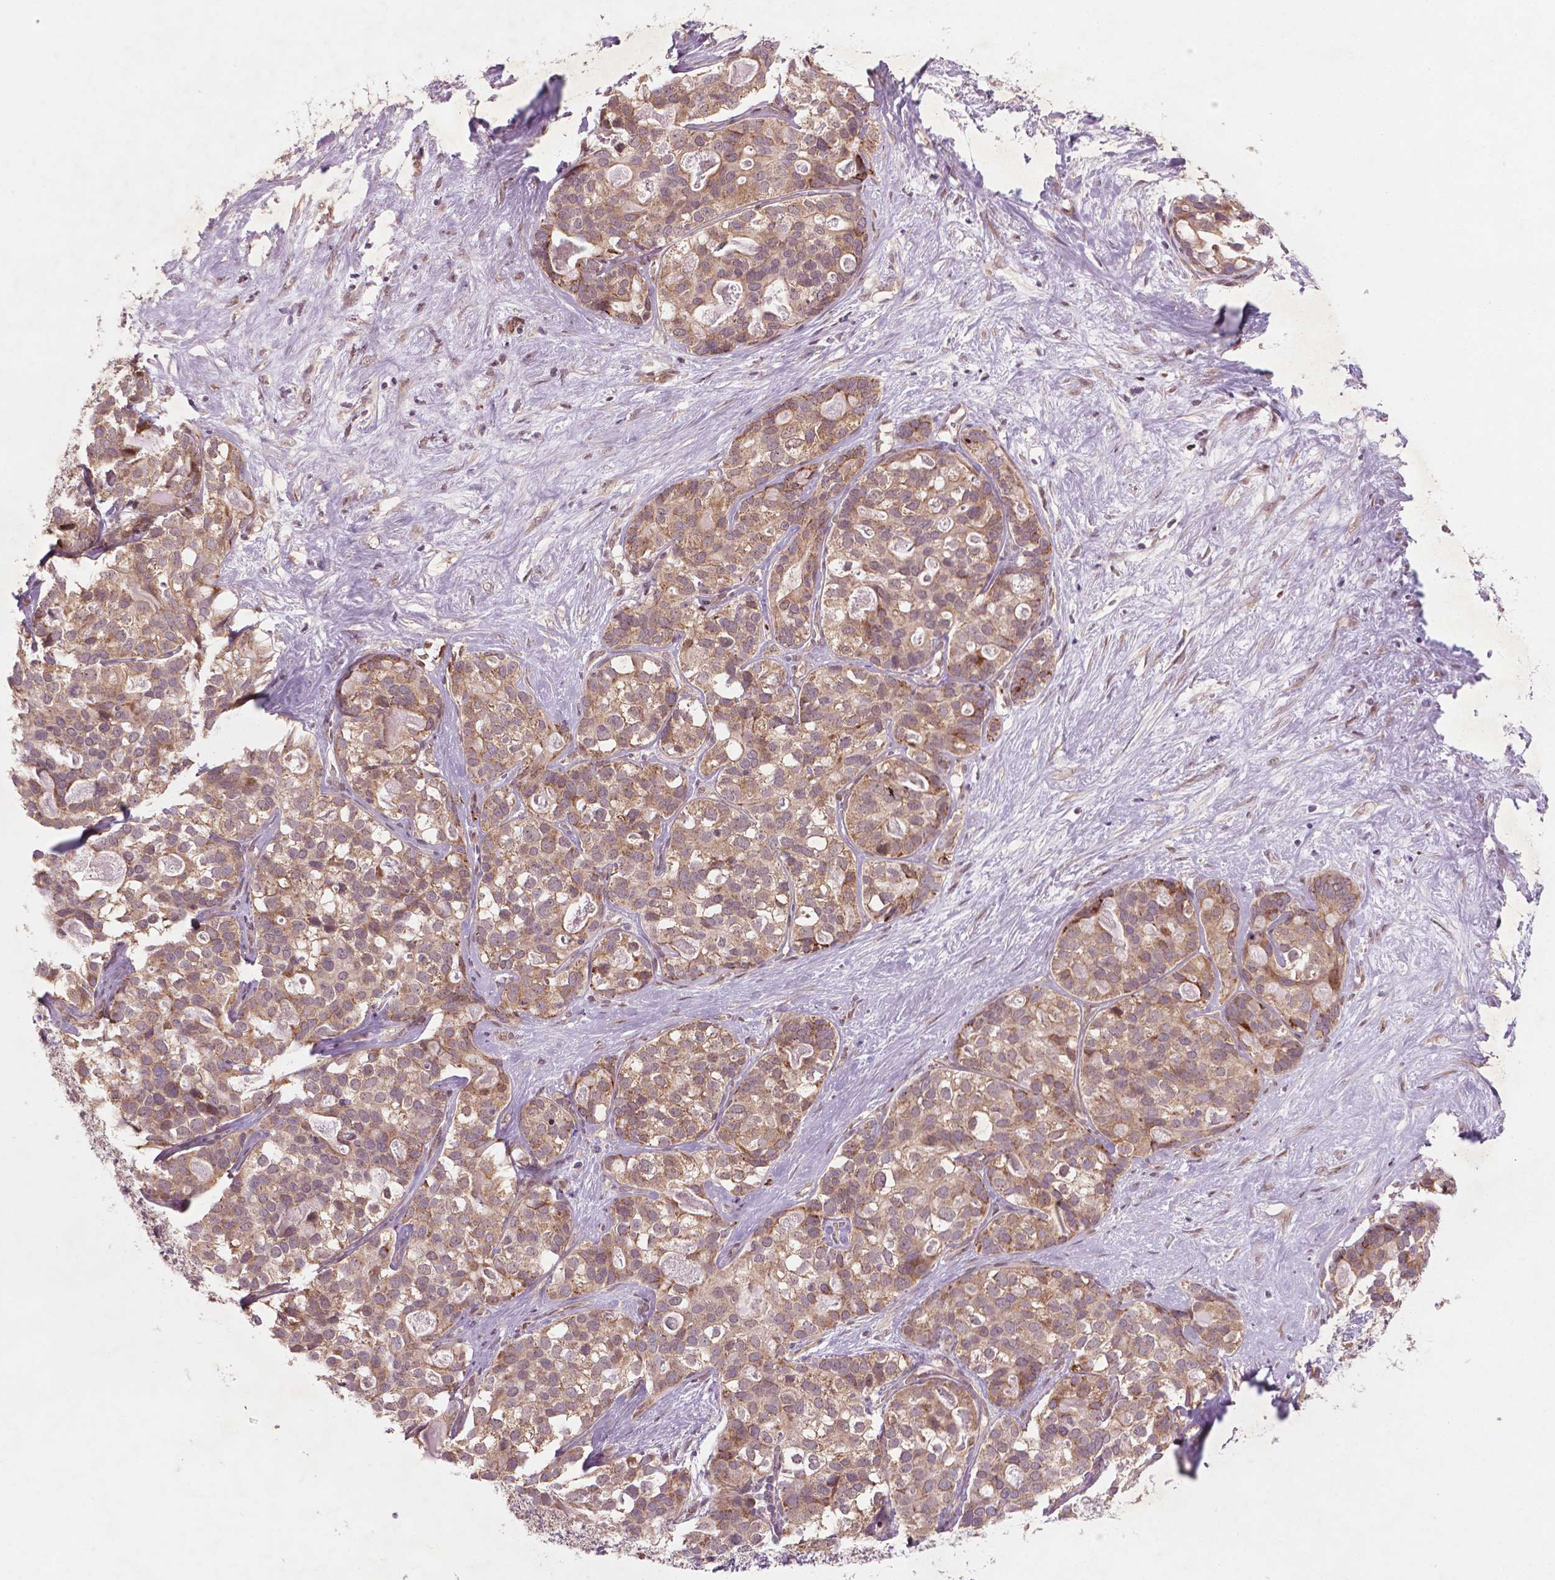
{"staining": {"intensity": "moderate", "quantity": ">75%", "location": "cytoplasmic/membranous"}, "tissue": "liver cancer", "cell_type": "Tumor cells", "image_type": "cancer", "snomed": [{"axis": "morphology", "description": "Cholangiocarcinoma"}, {"axis": "topography", "description": "Liver"}], "caption": "The histopathology image reveals staining of liver cancer, revealing moderate cytoplasmic/membranous protein staining (brown color) within tumor cells.", "gene": "NFAT5", "patient": {"sex": "male", "age": 56}}